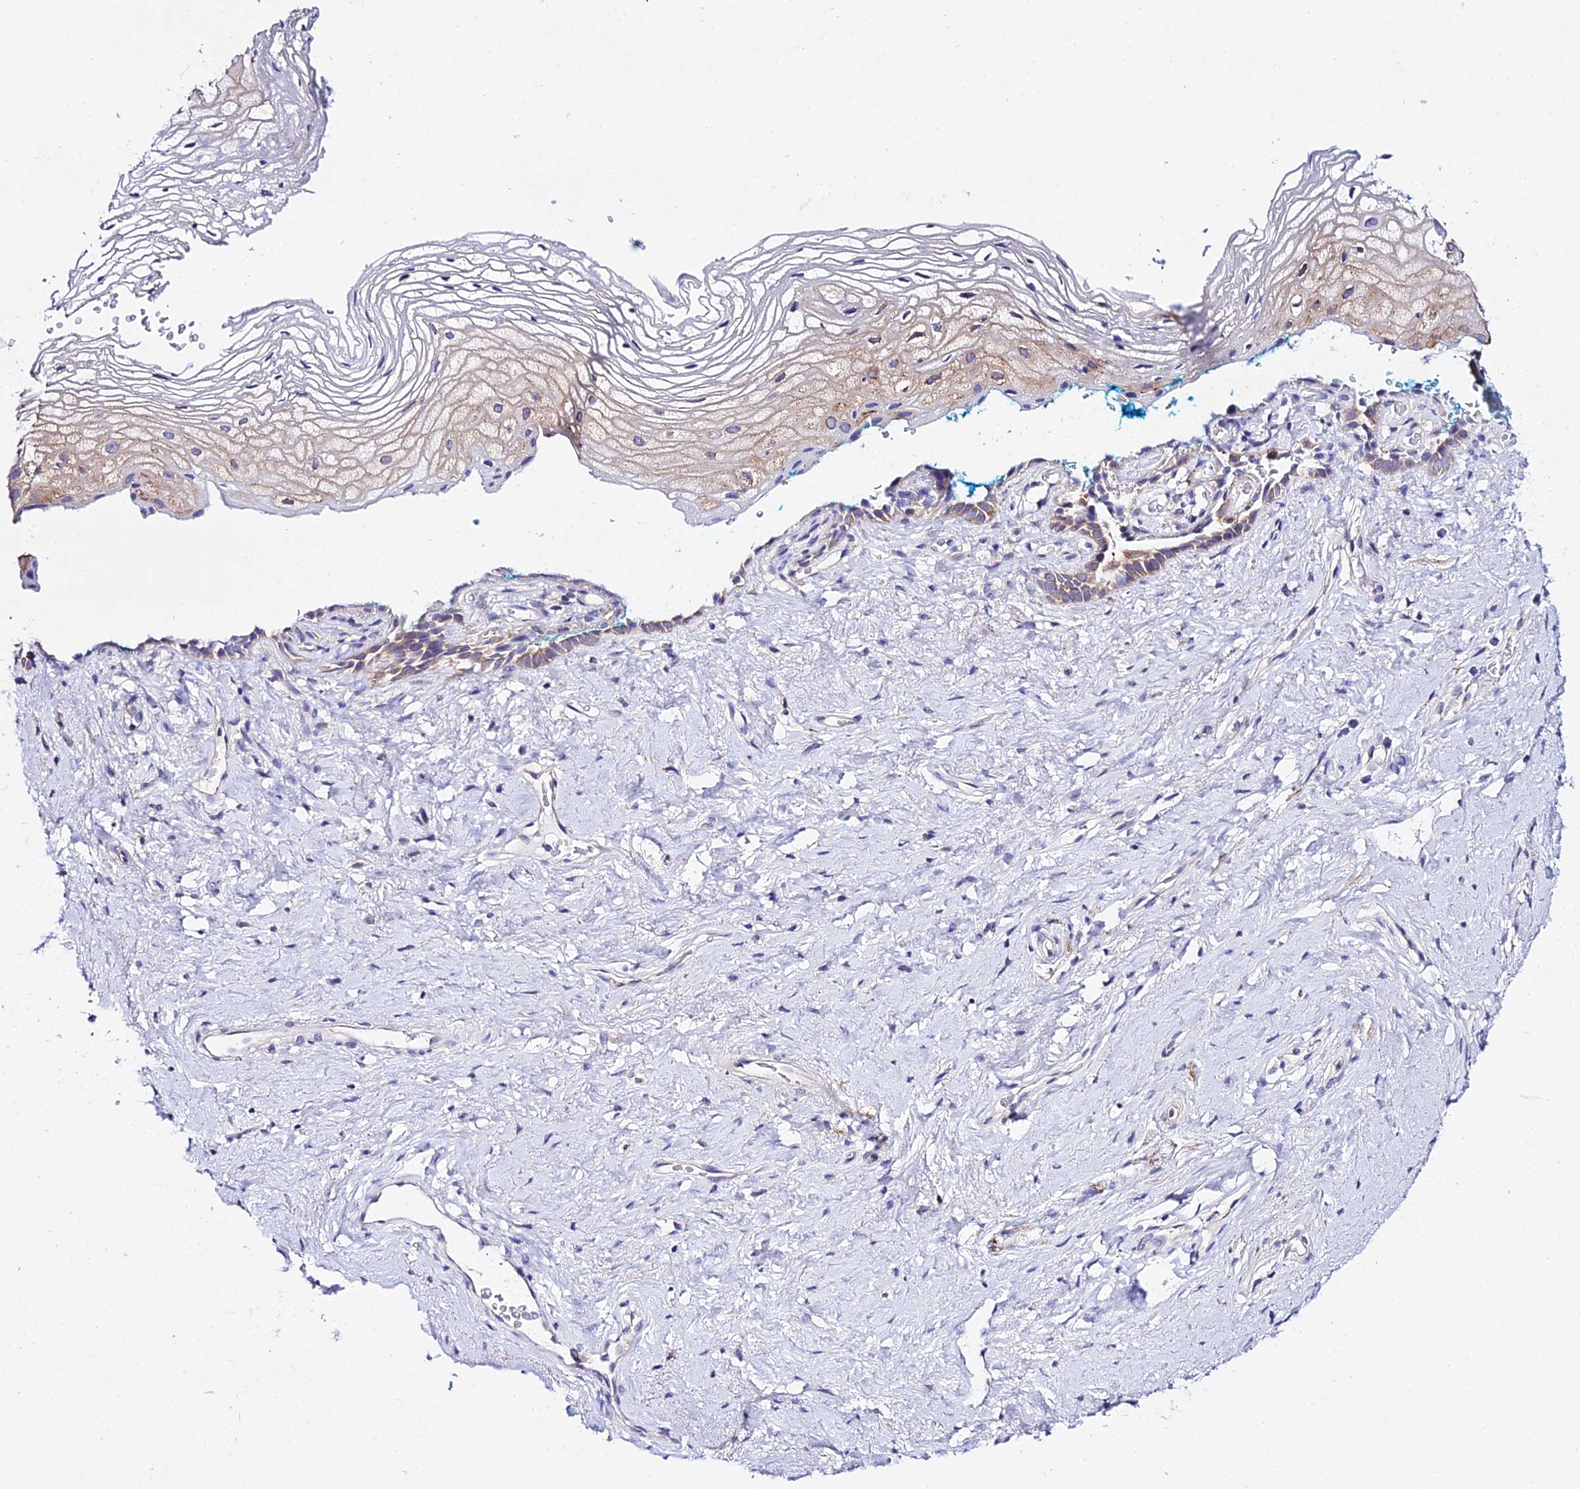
{"staining": {"intensity": "moderate", "quantity": "25%-75%", "location": "cytoplasmic/membranous"}, "tissue": "vagina", "cell_type": "Squamous epithelial cells", "image_type": "normal", "snomed": [{"axis": "morphology", "description": "Normal tissue, NOS"}, {"axis": "morphology", "description": "Adenocarcinoma, NOS"}, {"axis": "topography", "description": "Rectum"}, {"axis": "topography", "description": "Vagina"}], "caption": "Benign vagina was stained to show a protein in brown. There is medium levels of moderate cytoplasmic/membranous expression in approximately 25%-75% of squamous epithelial cells.", "gene": "ATG16L2", "patient": {"sex": "female", "age": 71}}